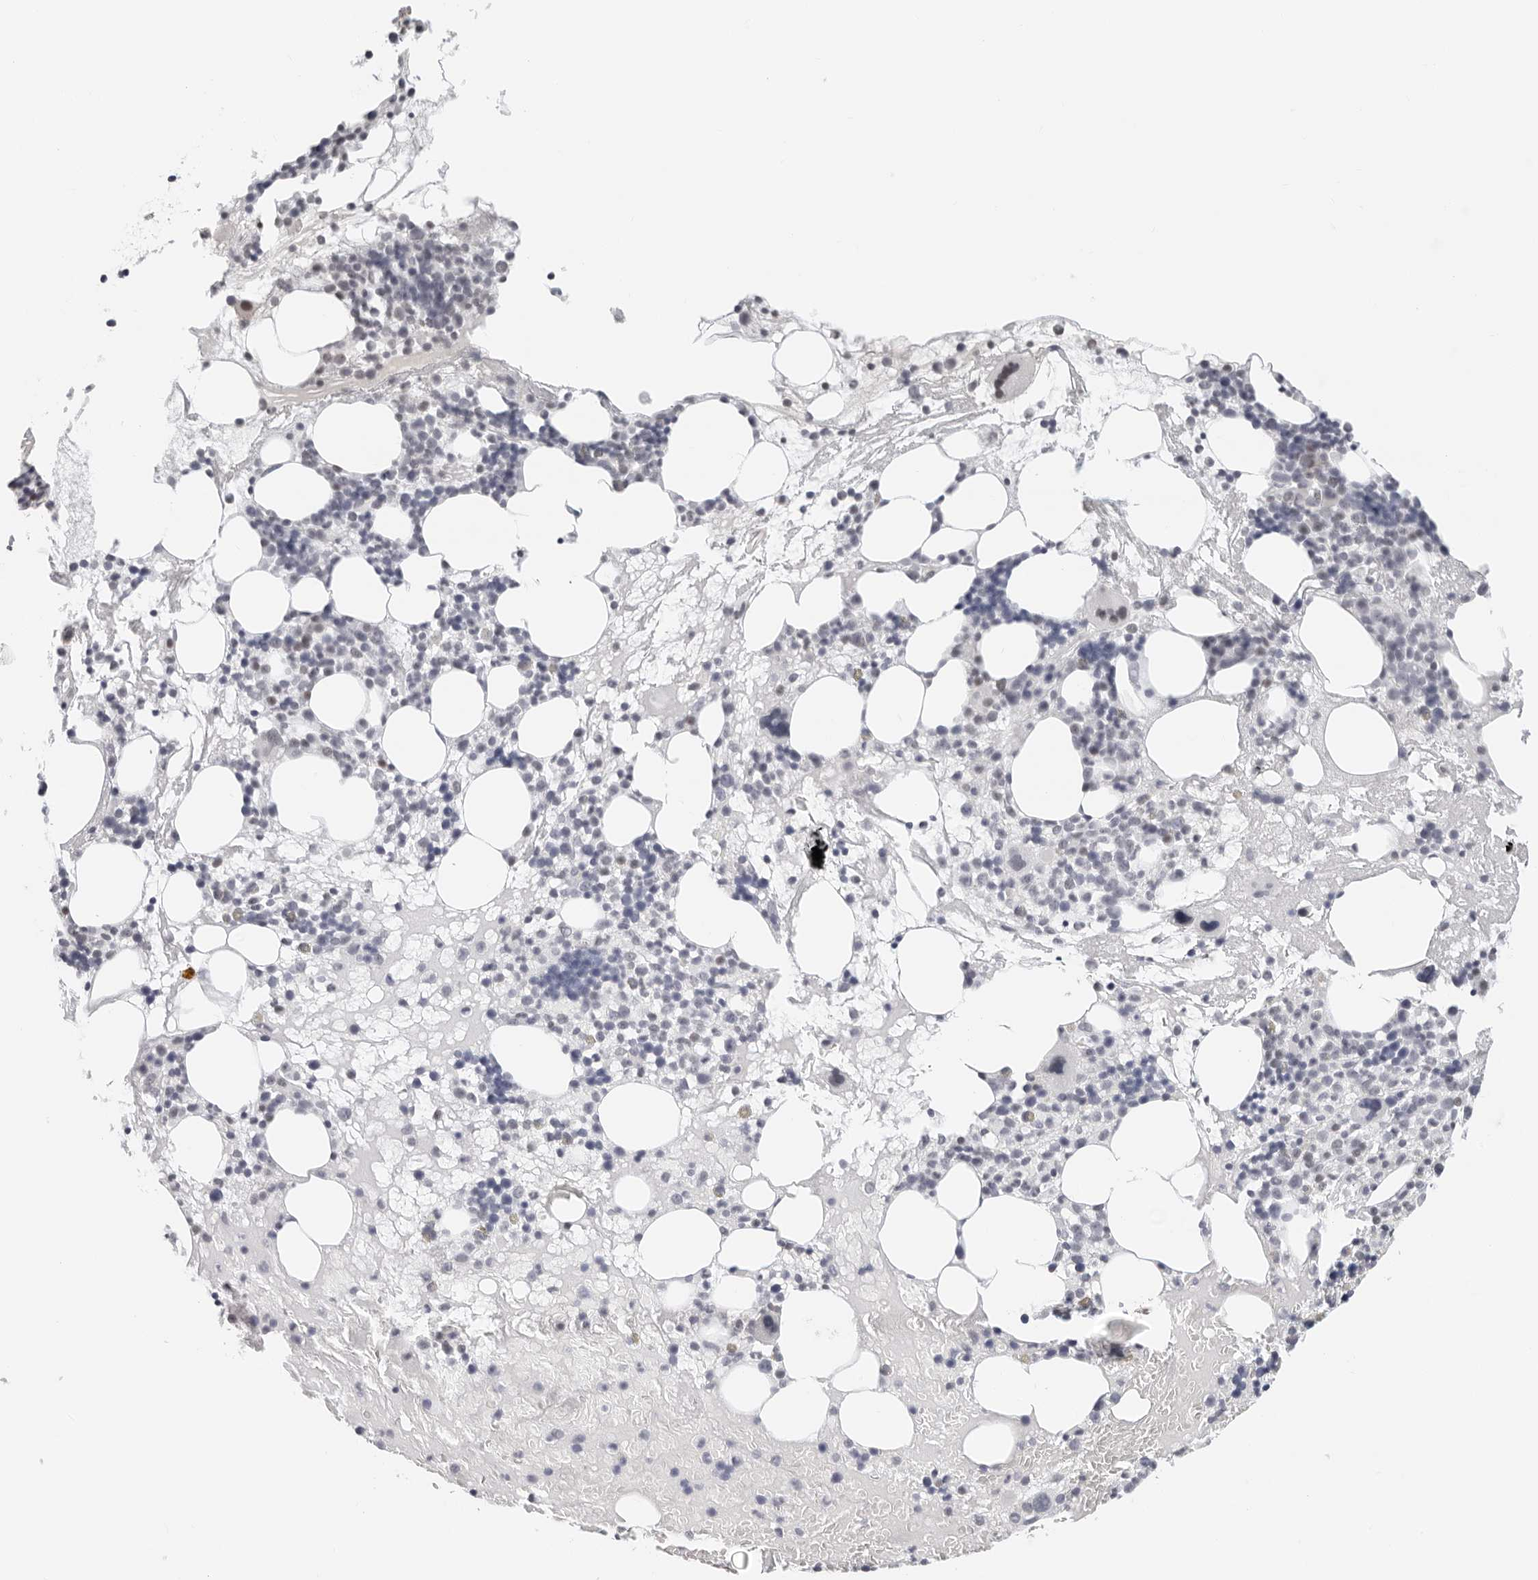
{"staining": {"intensity": "weak", "quantity": "<25%", "location": "cytoplasmic/membranous,nuclear"}, "tissue": "bone marrow", "cell_type": "Hematopoietic cells", "image_type": "normal", "snomed": [{"axis": "morphology", "description": "Normal tissue, NOS"}, {"axis": "morphology", "description": "Inflammation, NOS"}, {"axis": "topography", "description": "Bone marrow"}], "caption": "DAB (3,3'-diaminobenzidine) immunohistochemical staining of unremarkable human bone marrow reveals no significant staining in hematopoietic cells. (DAB (3,3'-diaminobenzidine) immunohistochemistry (IHC) with hematoxylin counter stain).", "gene": "FLG2", "patient": {"sex": "female", "age": 77}}